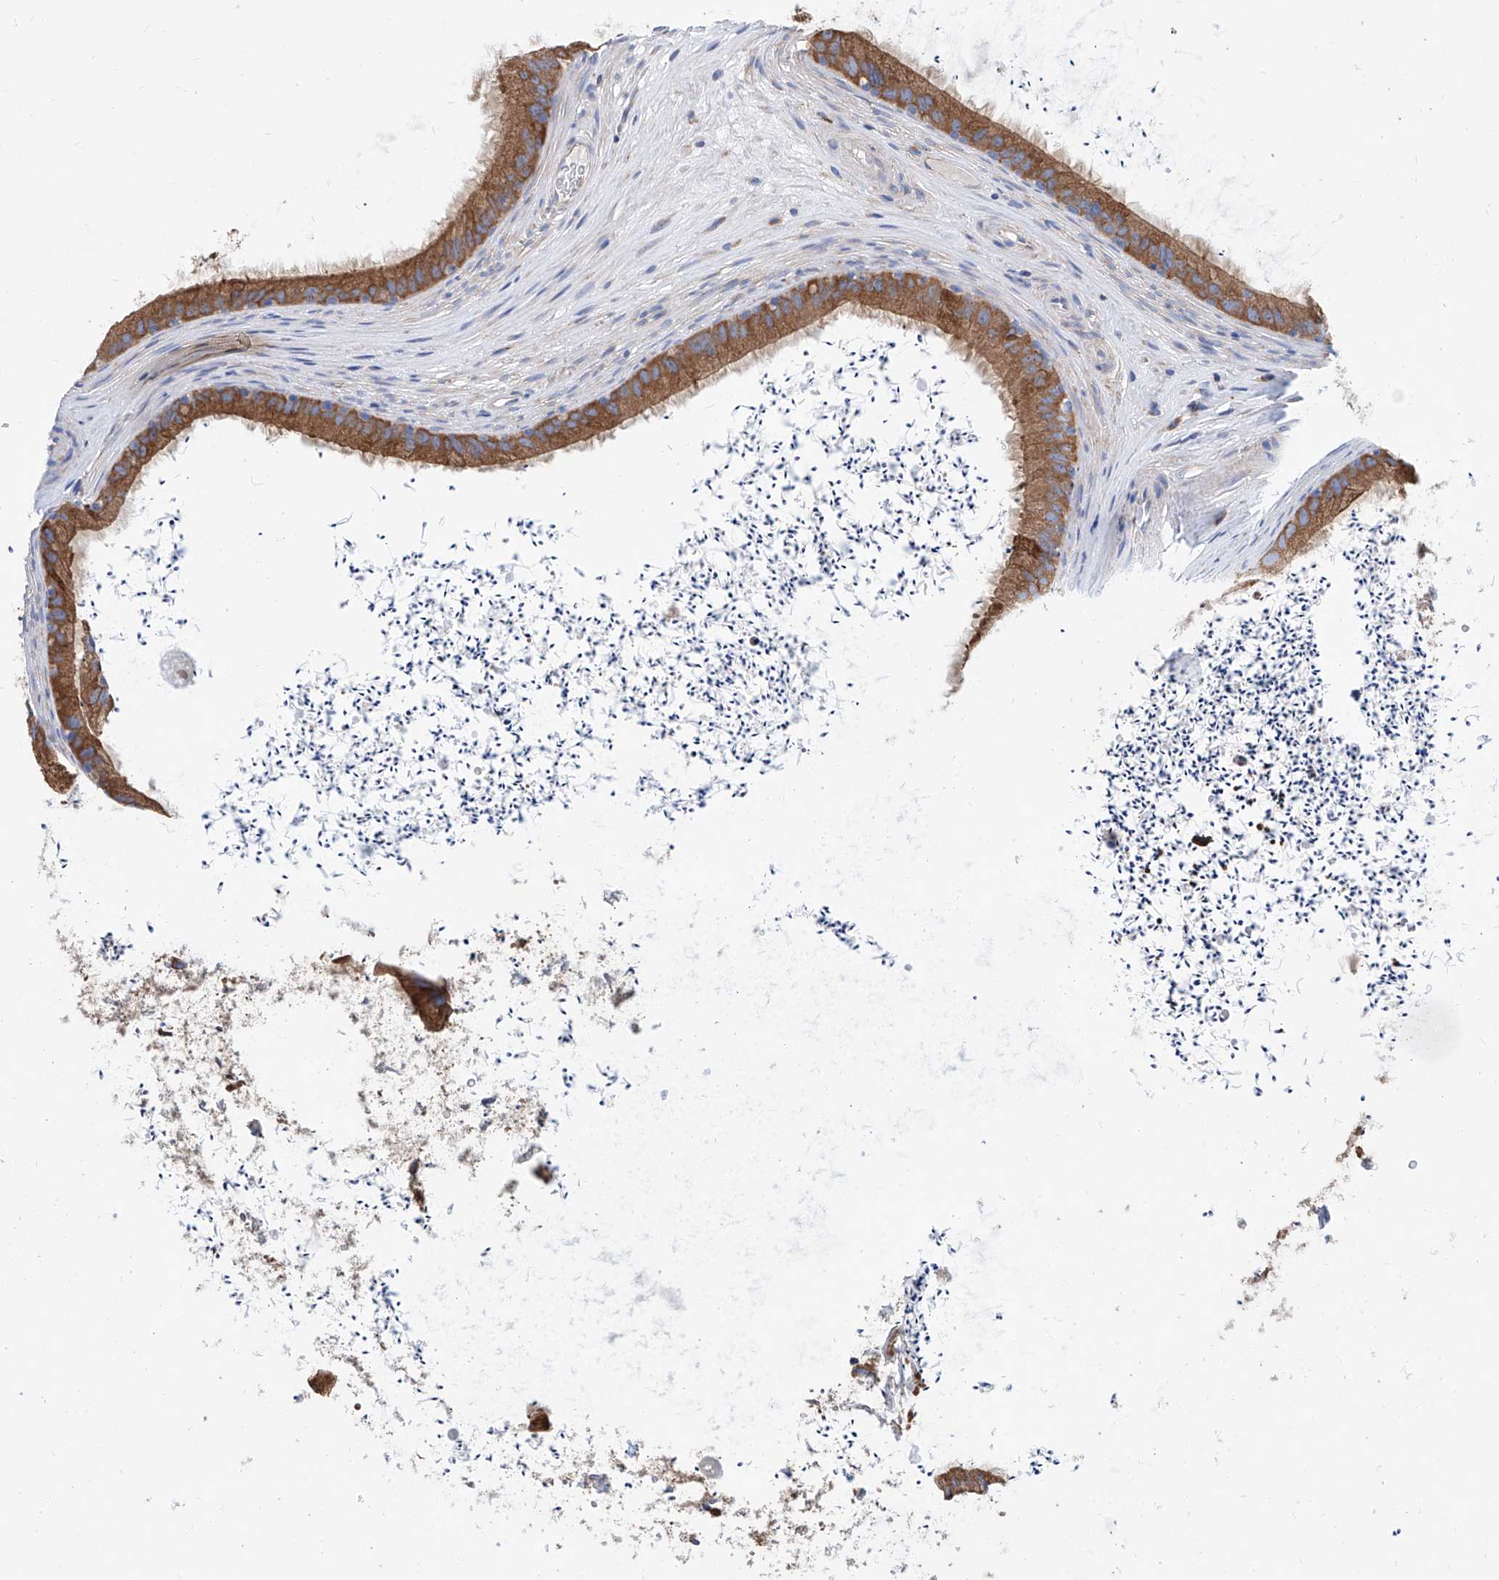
{"staining": {"intensity": "moderate", "quantity": ">75%", "location": "cytoplasmic/membranous"}, "tissue": "epididymis", "cell_type": "Glandular cells", "image_type": "normal", "snomed": [{"axis": "morphology", "description": "Normal tissue, NOS"}, {"axis": "topography", "description": "Epididymis, spermatic cord, NOS"}], "caption": "Protein analysis of normal epididymis reveals moderate cytoplasmic/membranous expression in about >75% of glandular cells. (DAB = brown stain, brightfield microscopy at high magnification).", "gene": "MAD2L1", "patient": {"sex": "male", "age": 50}}